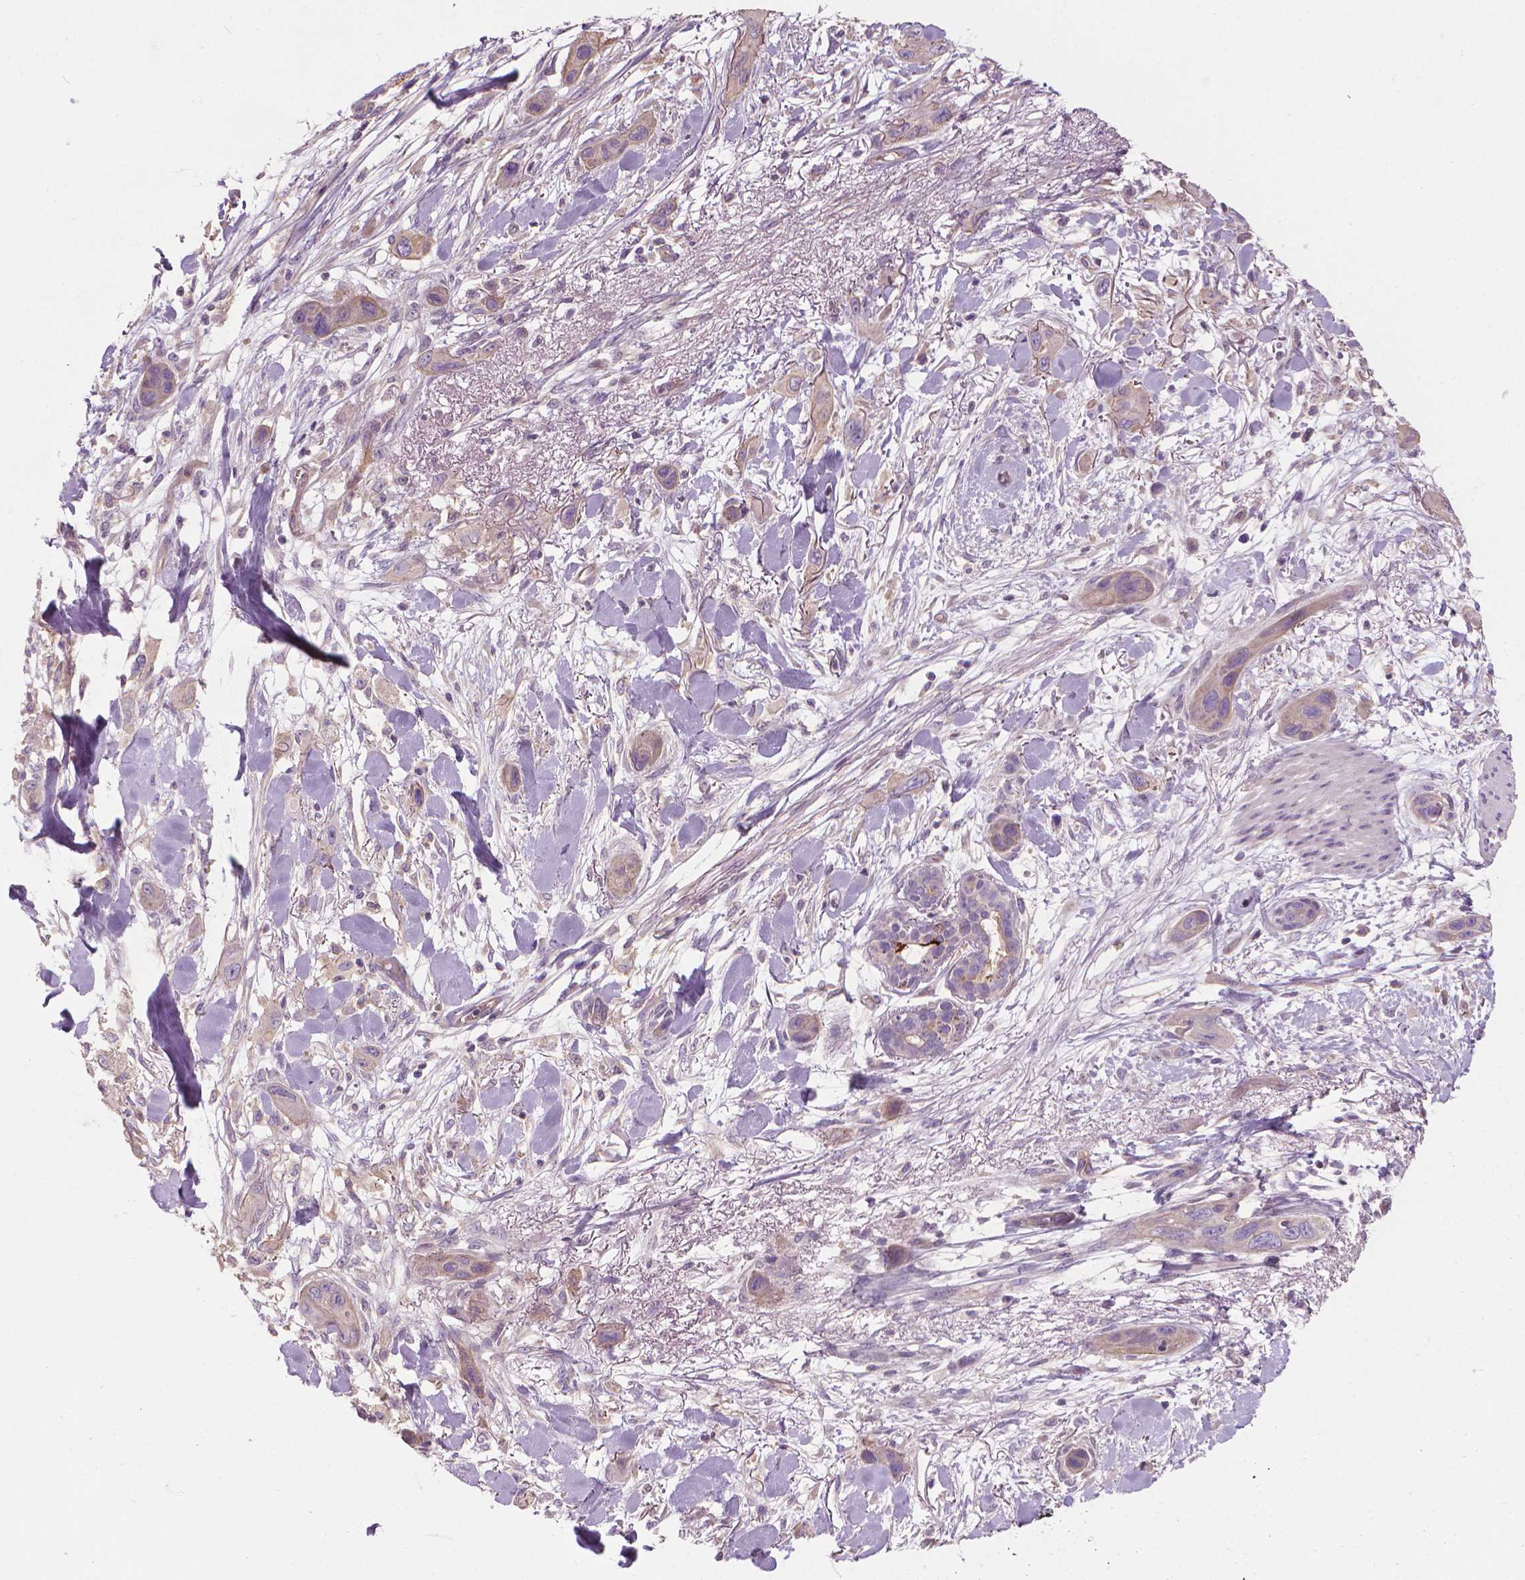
{"staining": {"intensity": "weak", "quantity": ">75%", "location": "cytoplasmic/membranous"}, "tissue": "skin cancer", "cell_type": "Tumor cells", "image_type": "cancer", "snomed": [{"axis": "morphology", "description": "Squamous cell carcinoma, NOS"}, {"axis": "topography", "description": "Skin"}], "caption": "IHC photomicrograph of neoplastic tissue: human skin squamous cell carcinoma stained using immunohistochemistry shows low levels of weak protein expression localized specifically in the cytoplasmic/membranous of tumor cells, appearing as a cytoplasmic/membranous brown color.", "gene": "RIIAD1", "patient": {"sex": "male", "age": 79}}